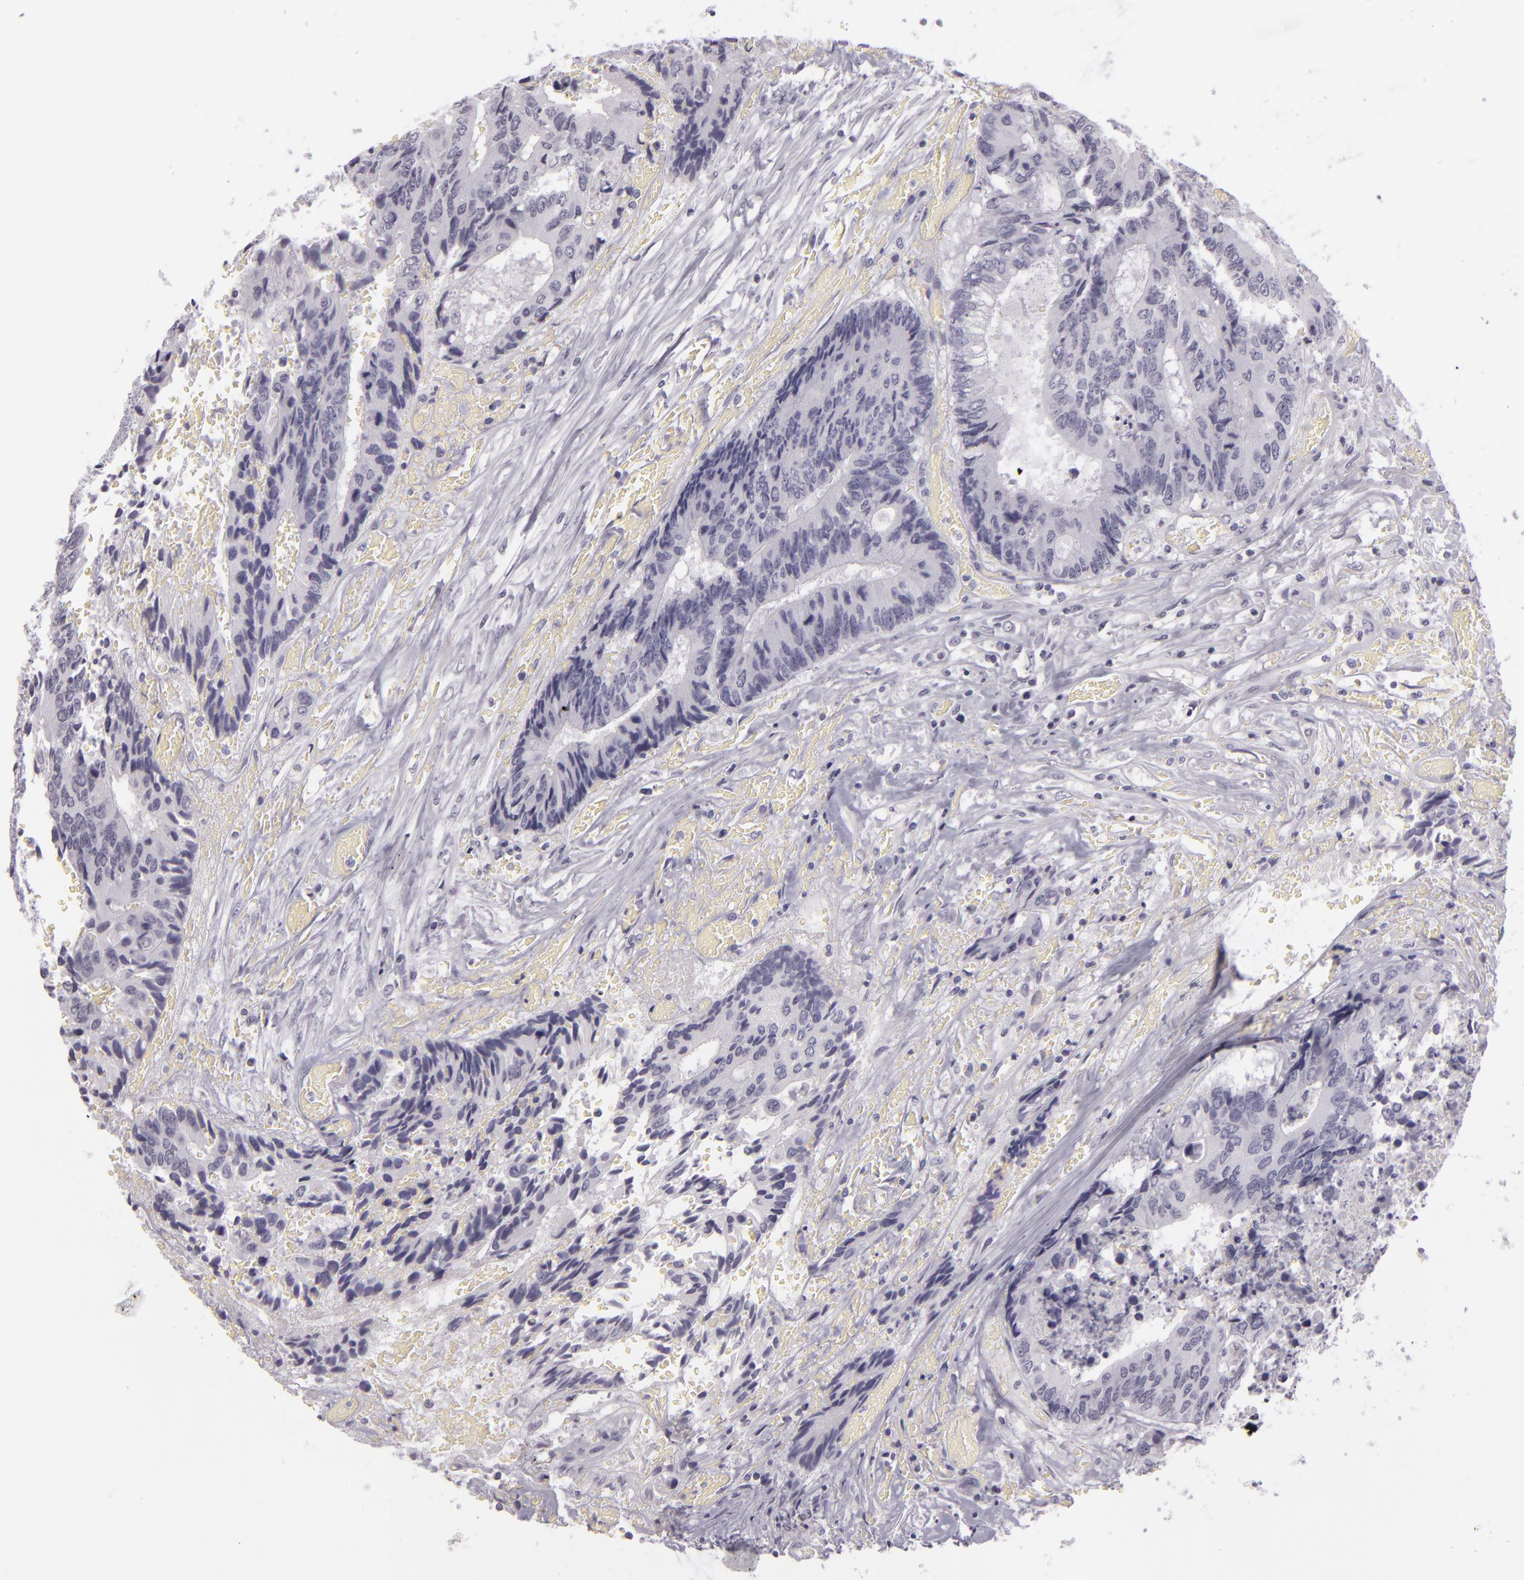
{"staining": {"intensity": "negative", "quantity": "none", "location": "none"}, "tissue": "colorectal cancer", "cell_type": "Tumor cells", "image_type": "cancer", "snomed": [{"axis": "morphology", "description": "Adenocarcinoma, NOS"}, {"axis": "topography", "description": "Rectum"}], "caption": "Photomicrograph shows no protein expression in tumor cells of colorectal adenocarcinoma tissue.", "gene": "MCM3", "patient": {"sex": "male", "age": 55}}